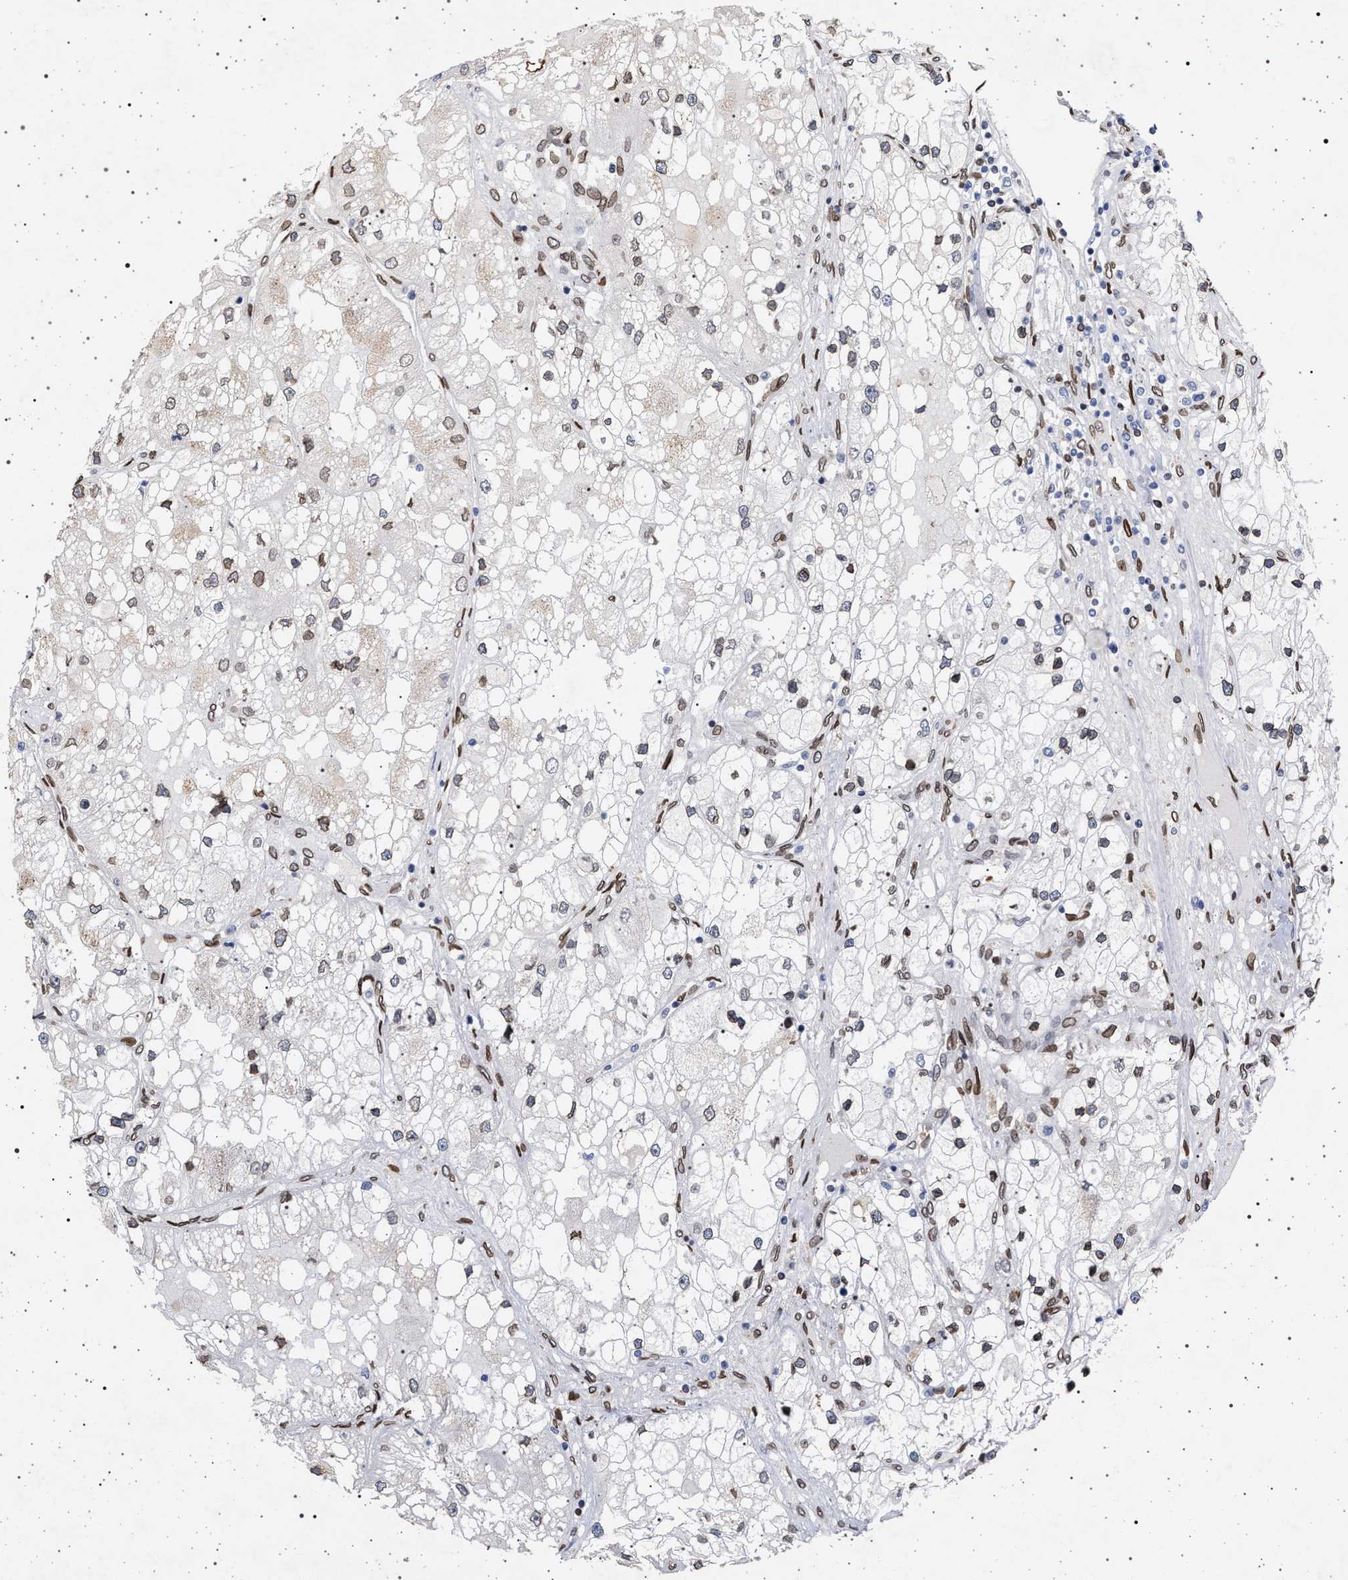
{"staining": {"intensity": "moderate", "quantity": "<25%", "location": "cytoplasmic/membranous,nuclear"}, "tissue": "renal cancer", "cell_type": "Tumor cells", "image_type": "cancer", "snomed": [{"axis": "morphology", "description": "Adenocarcinoma, NOS"}, {"axis": "topography", "description": "Kidney"}], "caption": "This is an image of immunohistochemistry (IHC) staining of renal adenocarcinoma, which shows moderate positivity in the cytoplasmic/membranous and nuclear of tumor cells.", "gene": "ING2", "patient": {"sex": "male", "age": 68}}